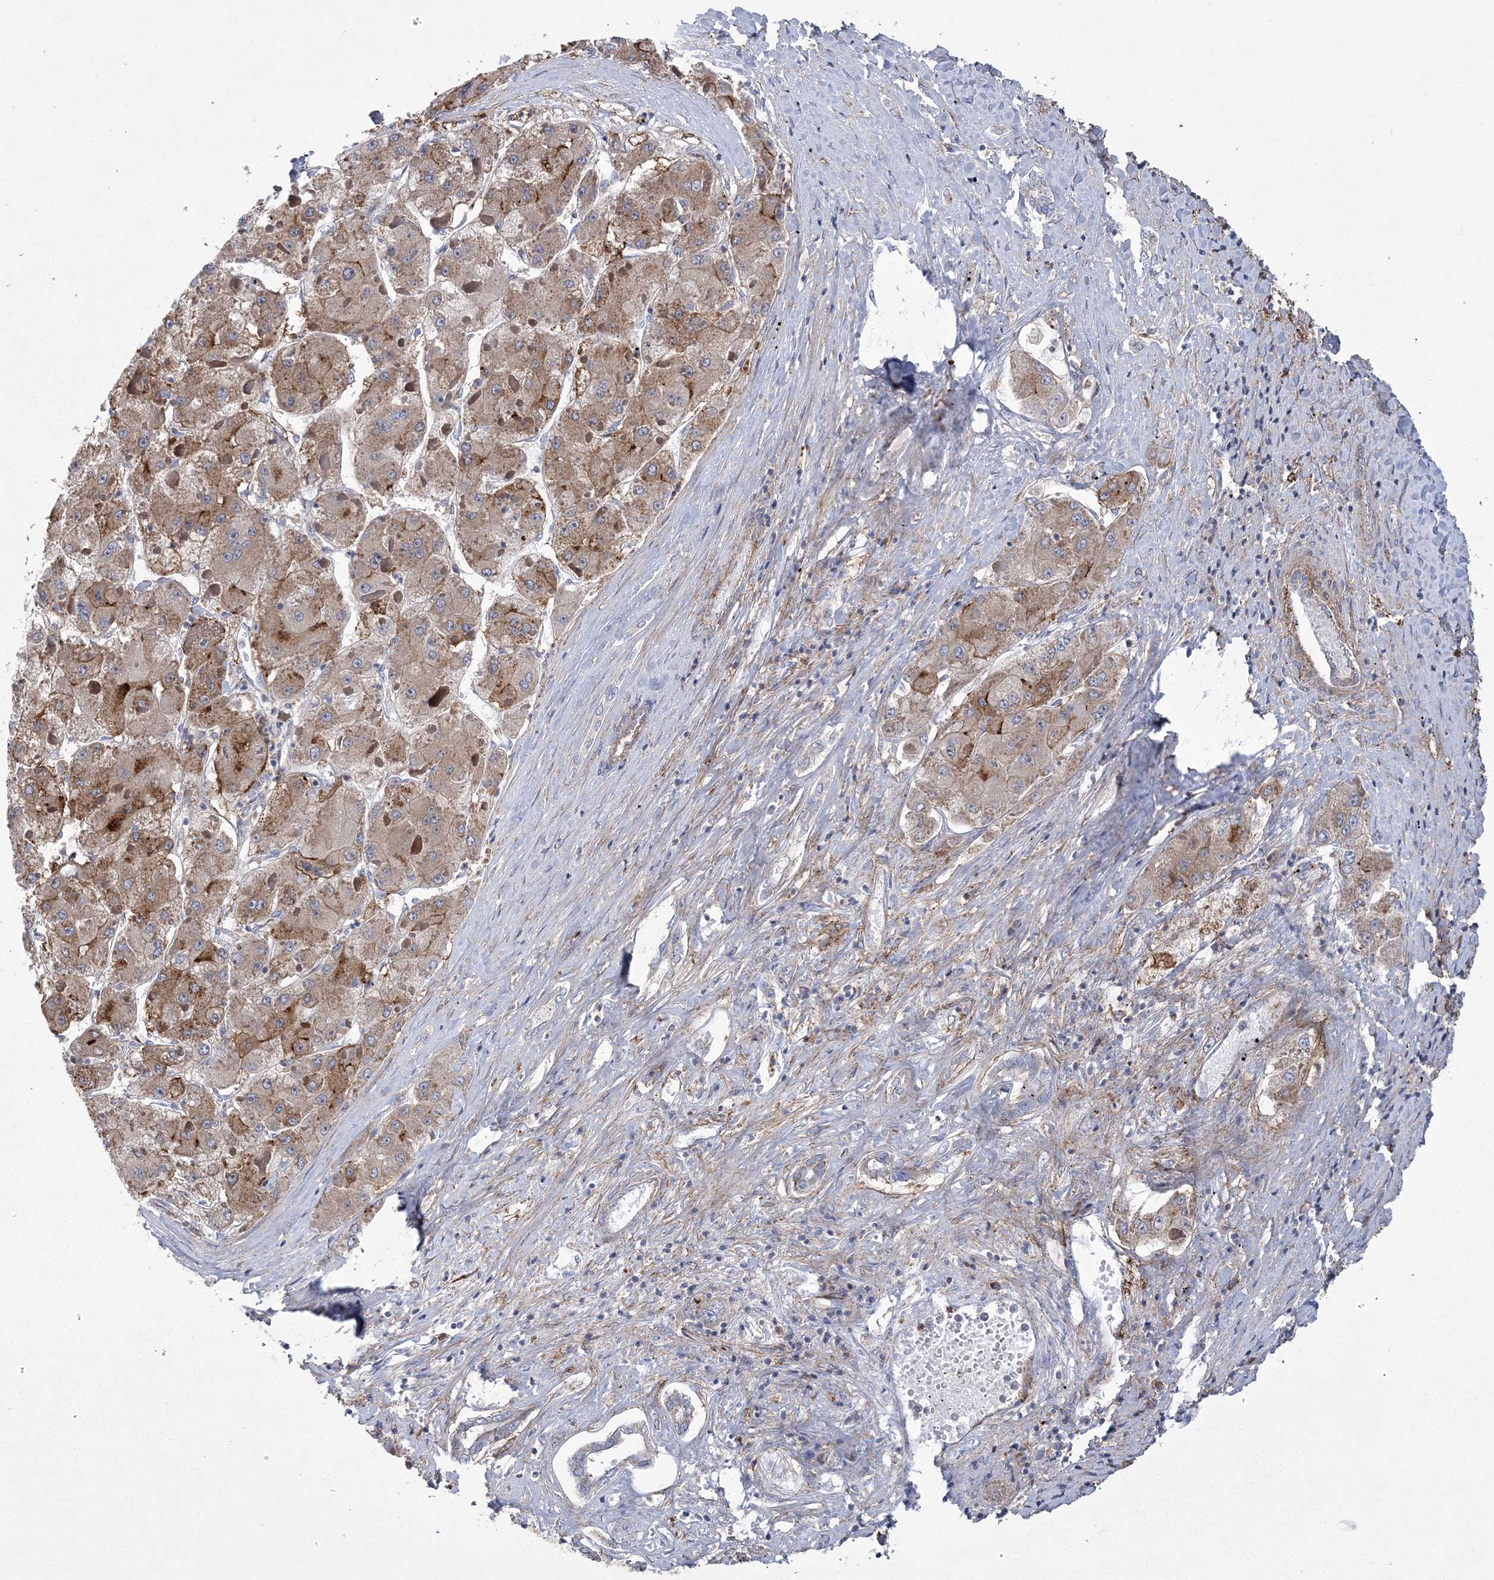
{"staining": {"intensity": "moderate", "quantity": ">75%", "location": "cytoplasmic/membranous"}, "tissue": "liver cancer", "cell_type": "Tumor cells", "image_type": "cancer", "snomed": [{"axis": "morphology", "description": "Carcinoma, Hepatocellular, NOS"}, {"axis": "topography", "description": "Liver"}], "caption": "Brown immunohistochemical staining in human liver hepatocellular carcinoma reveals moderate cytoplasmic/membranous positivity in about >75% of tumor cells.", "gene": "ARSJ", "patient": {"sex": "female", "age": 73}}